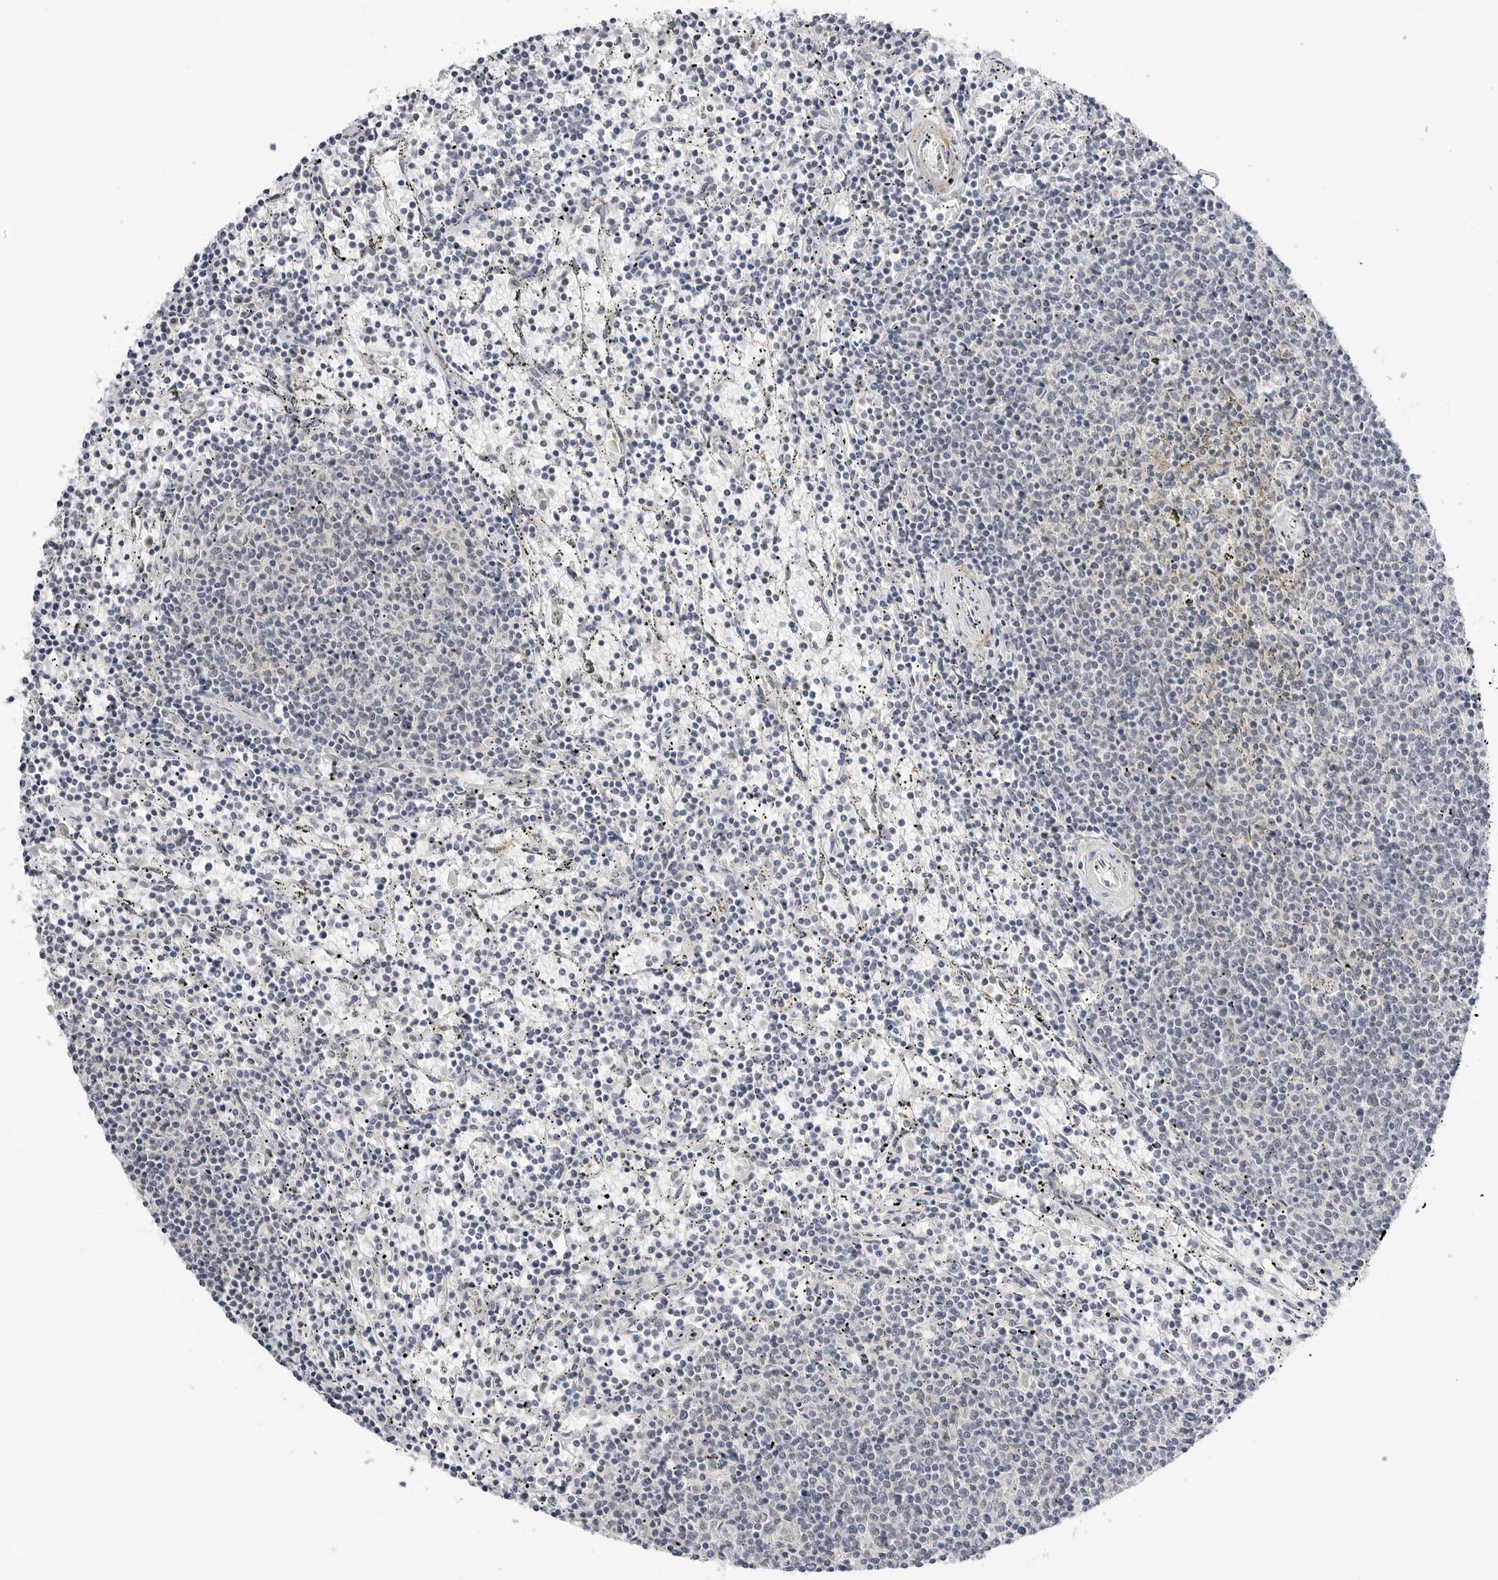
{"staining": {"intensity": "negative", "quantity": "none", "location": "none"}, "tissue": "lymphoma", "cell_type": "Tumor cells", "image_type": "cancer", "snomed": [{"axis": "morphology", "description": "Malignant lymphoma, non-Hodgkin's type, Low grade"}, {"axis": "topography", "description": "Spleen"}], "caption": "An image of lymphoma stained for a protein shows no brown staining in tumor cells.", "gene": "MAP2K5", "patient": {"sex": "female", "age": 50}}